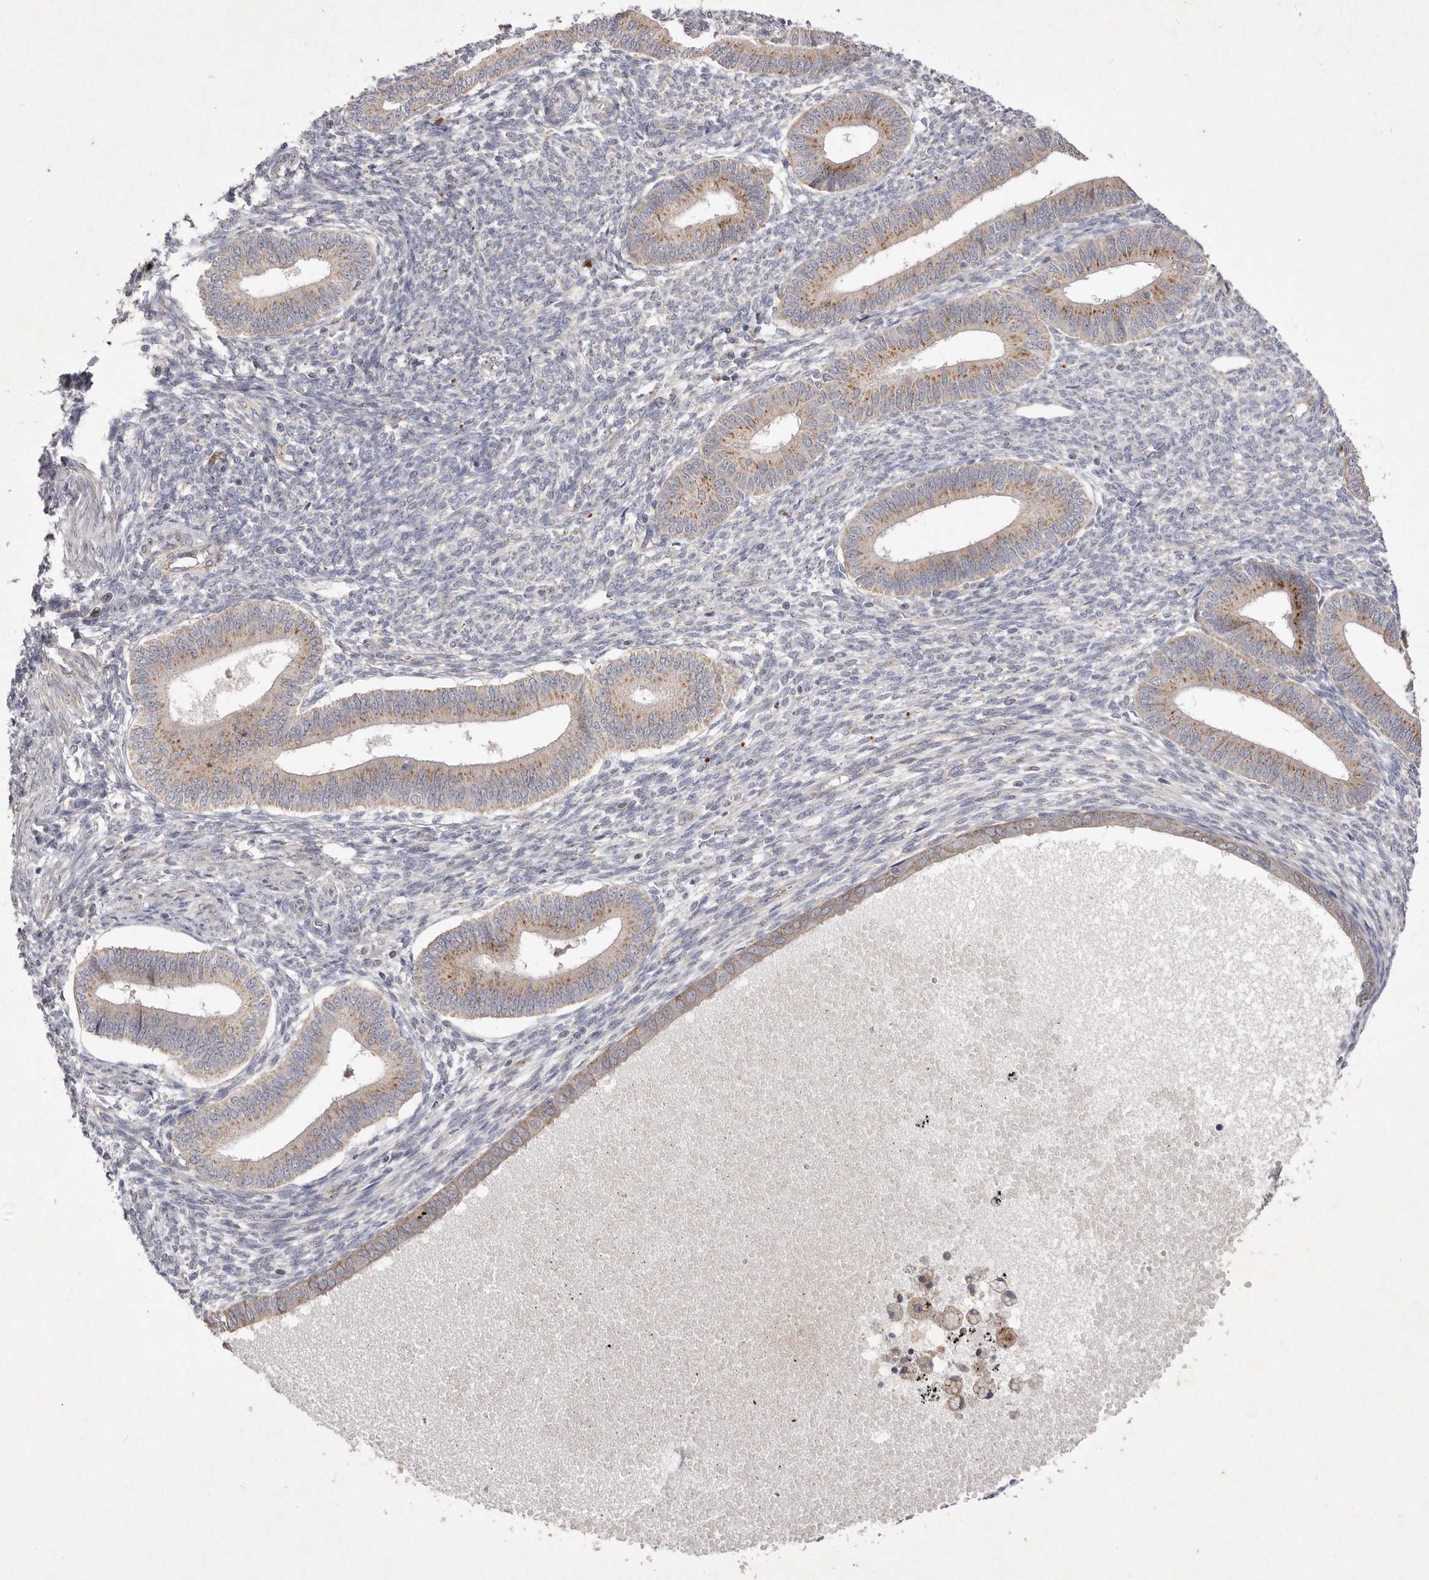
{"staining": {"intensity": "negative", "quantity": "none", "location": "none"}, "tissue": "endometrium", "cell_type": "Cells in endometrial stroma", "image_type": "normal", "snomed": [{"axis": "morphology", "description": "Normal tissue, NOS"}, {"axis": "topography", "description": "Endometrium"}], "caption": "The immunohistochemistry (IHC) photomicrograph has no significant expression in cells in endometrial stroma of endometrium. (Stains: DAB (3,3'-diaminobenzidine) immunohistochemistry (IHC) with hematoxylin counter stain, Microscopy: brightfield microscopy at high magnification).", "gene": "USP24", "patient": {"sex": "female", "age": 46}}